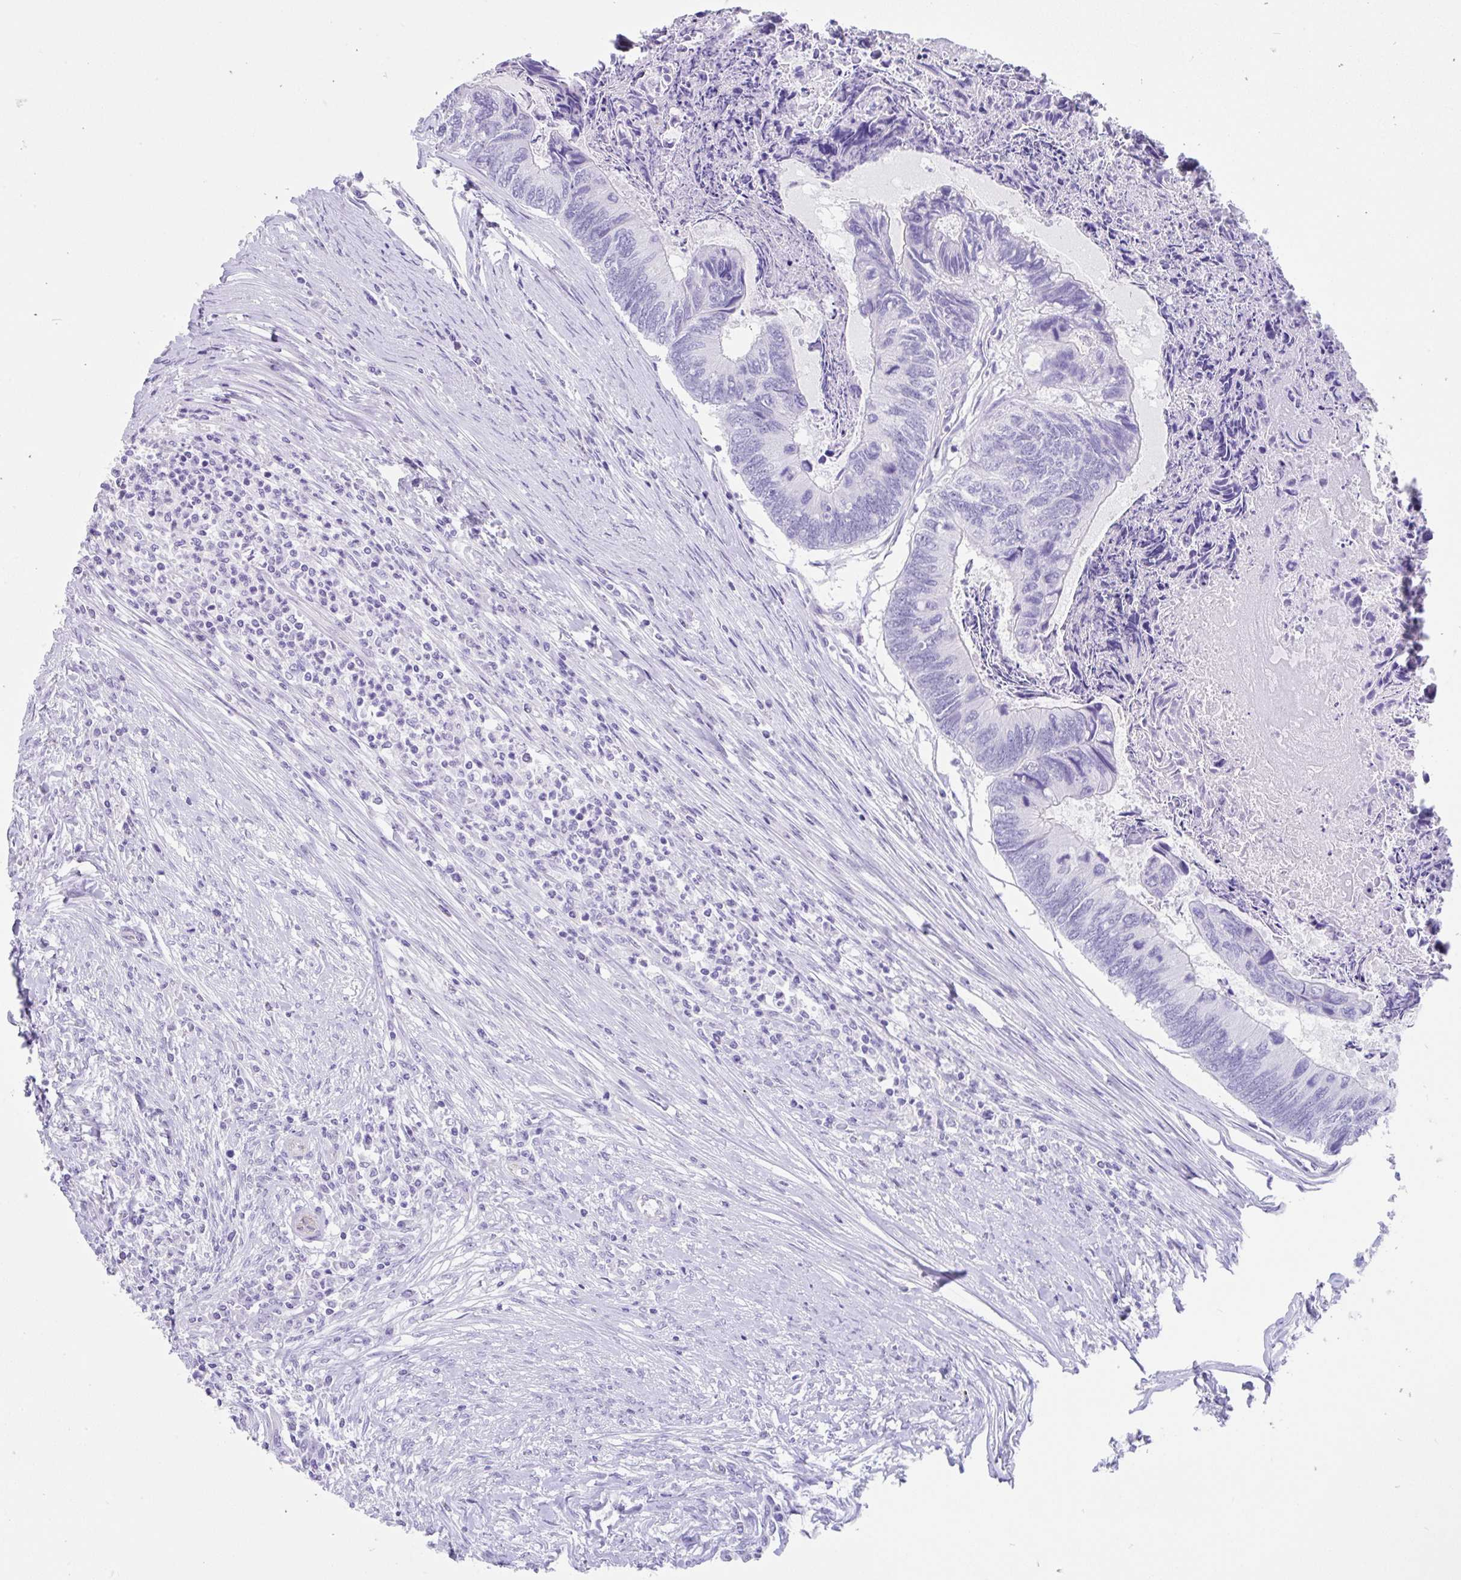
{"staining": {"intensity": "negative", "quantity": "none", "location": "none"}, "tissue": "colorectal cancer", "cell_type": "Tumor cells", "image_type": "cancer", "snomed": [{"axis": "morphology", "description": "Adenocarcinoma, NOS"}, {"axis": "topography", "description": "Colon"}], "caption": "Immunohistochemistry (IHC) histopathology image of human colorectal adenocarcinoma stained for a protein (brown), which demonstrates no positivity in tumor cells. (Brightfield microscopy of DAB (3,3'-diaminobenzidine) IHC at high magnification).", "gene": "FAM107A", "patient": {"sex": "female", "age": 67}}